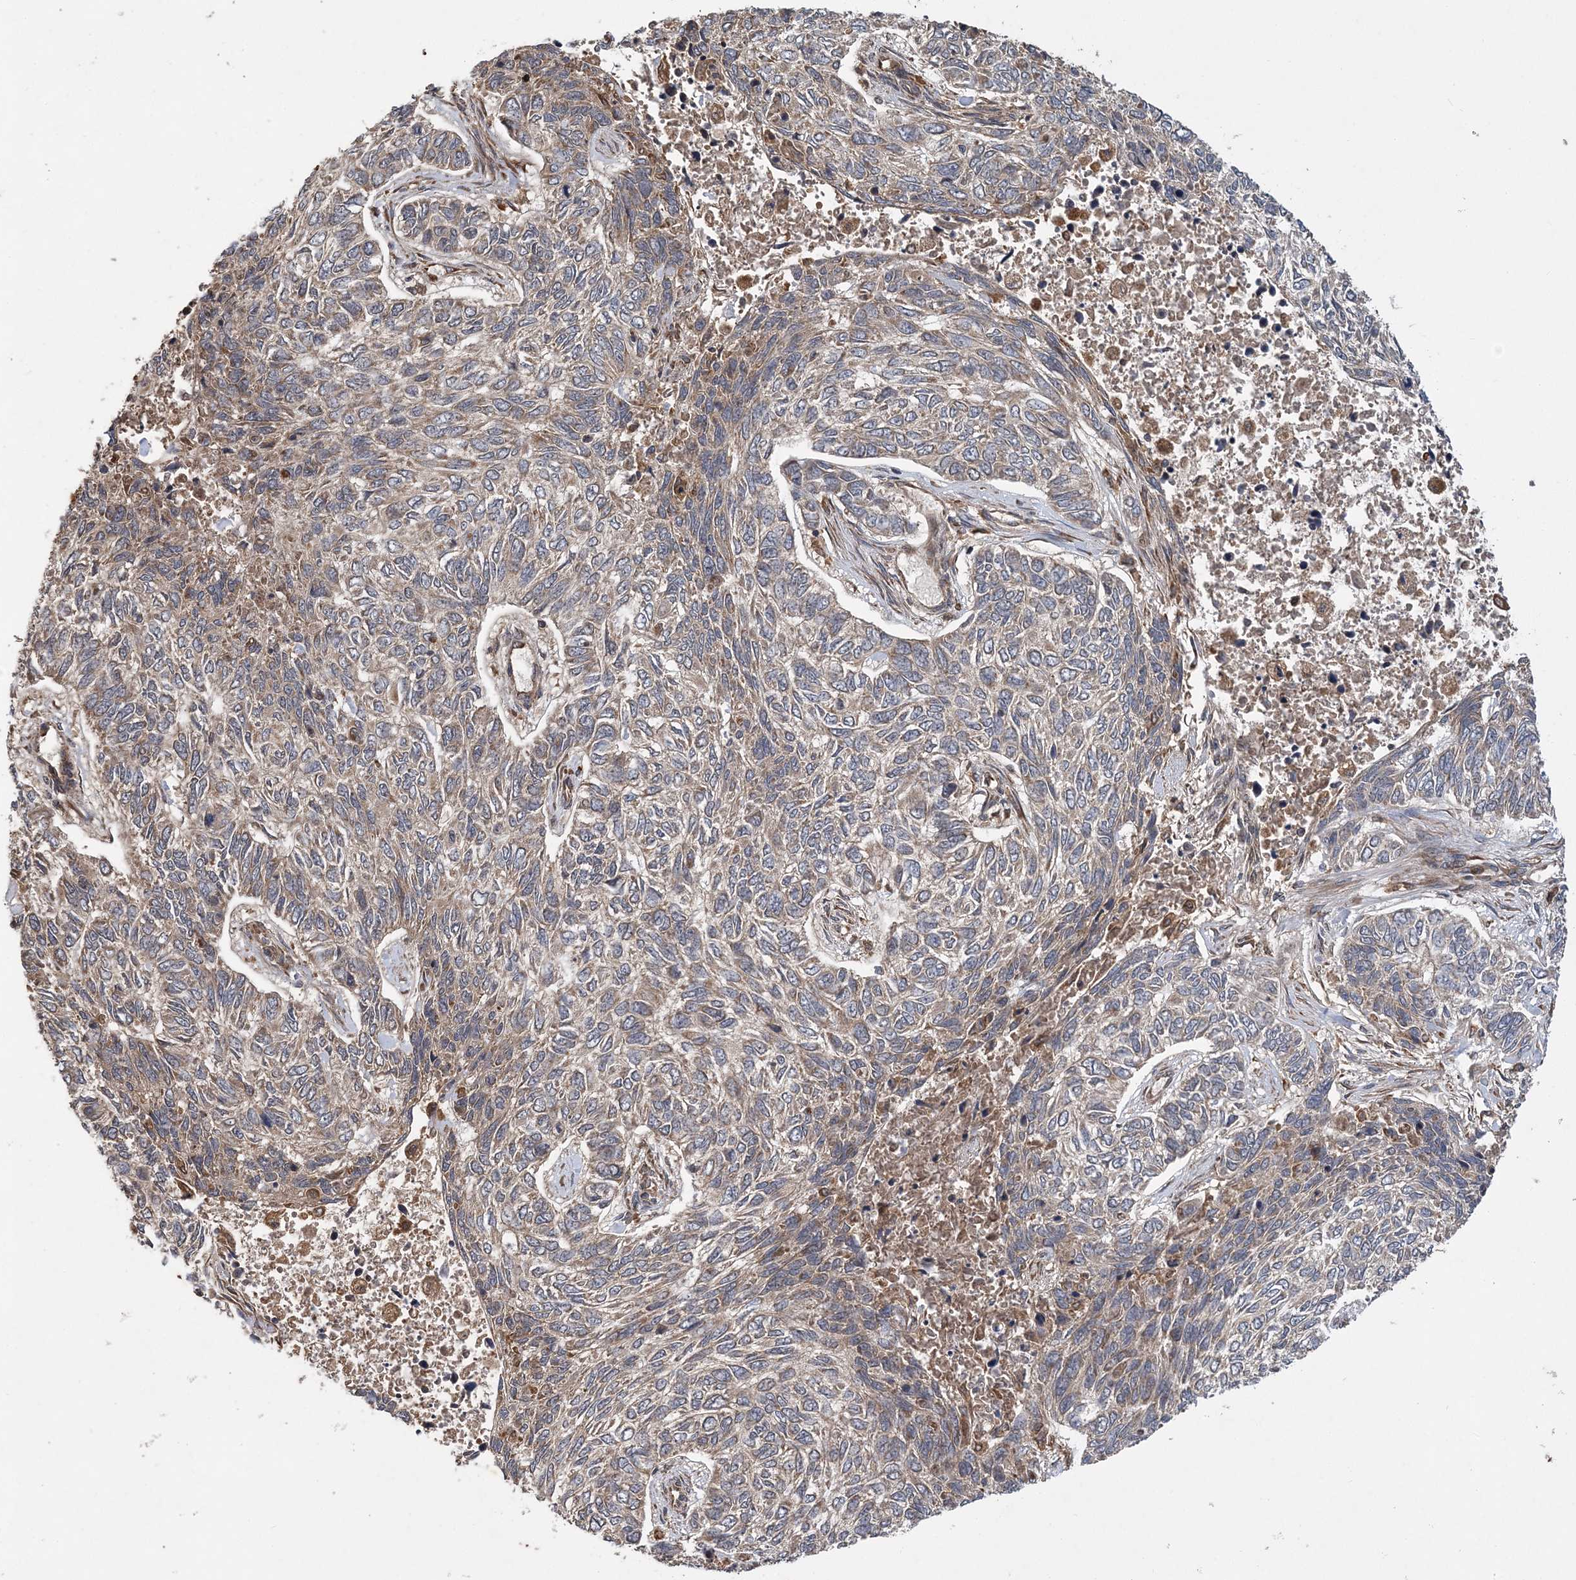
{"staining": {"intensity": "weak", "quantity": "25%-75%", "location": "cytoplasmic/membranous"}, "tissue": "skin cancer", "cell_type": "Tumor cells", "image_type": "cancer", "snomed": [{"axis": "morphology", "description": "Basal cell carcinoma"}, {"axis": "topography", "description": "Skin"}], "caption": "Weak cytoplasmic/membranous staining for a protein is seen in approximately 25%-75% of tumor cells of skin cancer (basal cell carcinoma) using immunohistochemistry.", "gene": "ATG3", "patient": {"sex": "female", "age": 65}}